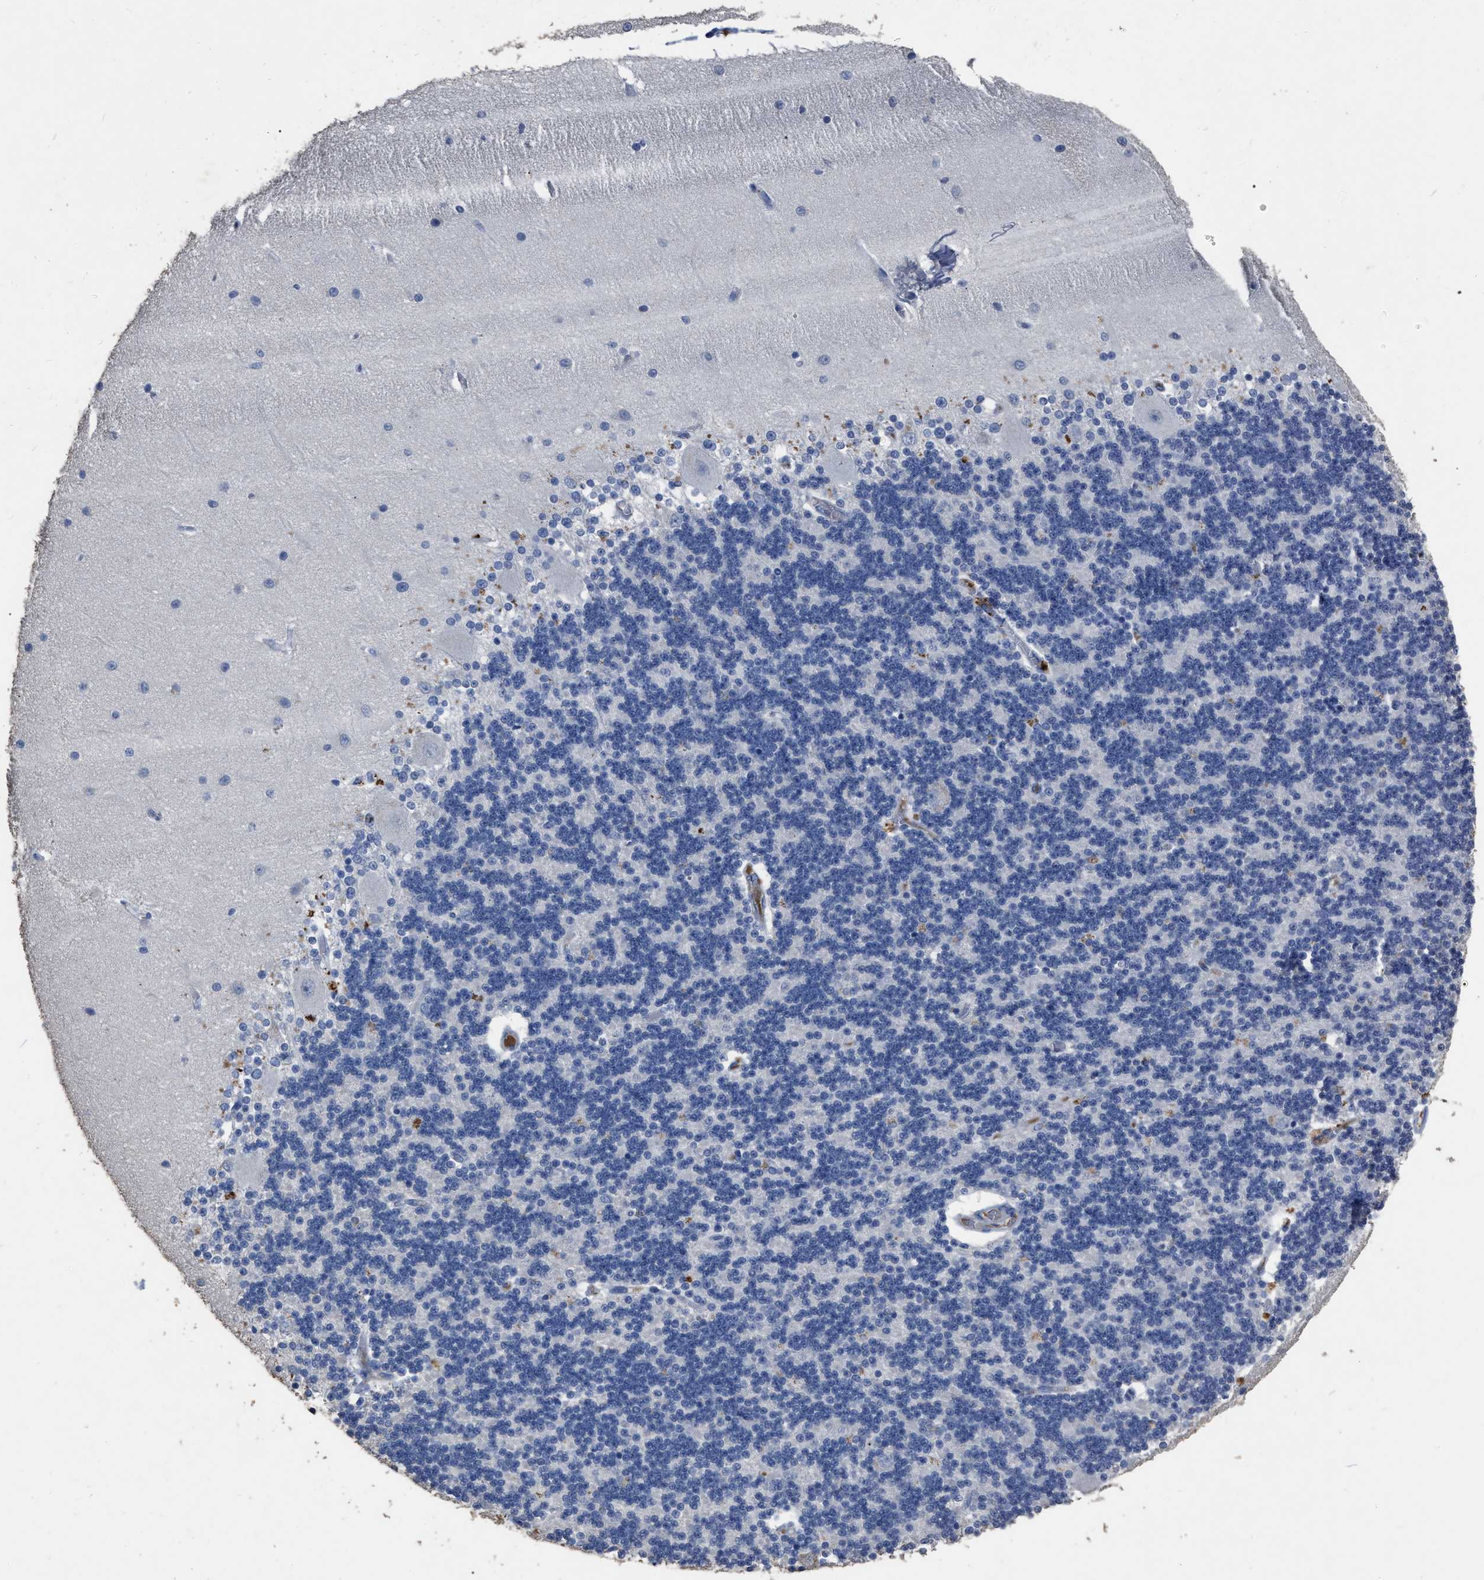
{"staining": {"intensity": "negative", "quantity": "none", "location": "none"}, "tissue": "cerebellum", "cell_type": "Cells in granular layer", "image_type": "normal", "snomed": [{"axis": "morphology", "description": "Normal tissue, NOS"}, {"axis": "topography", "description": "Cerebellum"}], "caption": "High power microscopy micrograph of an immunohistochemistry (IHC) photomicrograph of benign cerebellum, revealing no significant expression in cells in granular layer. Nuclei are stained in blue.", "gene": "HABP2", "patient": {"sex": "female", "age": 54}}